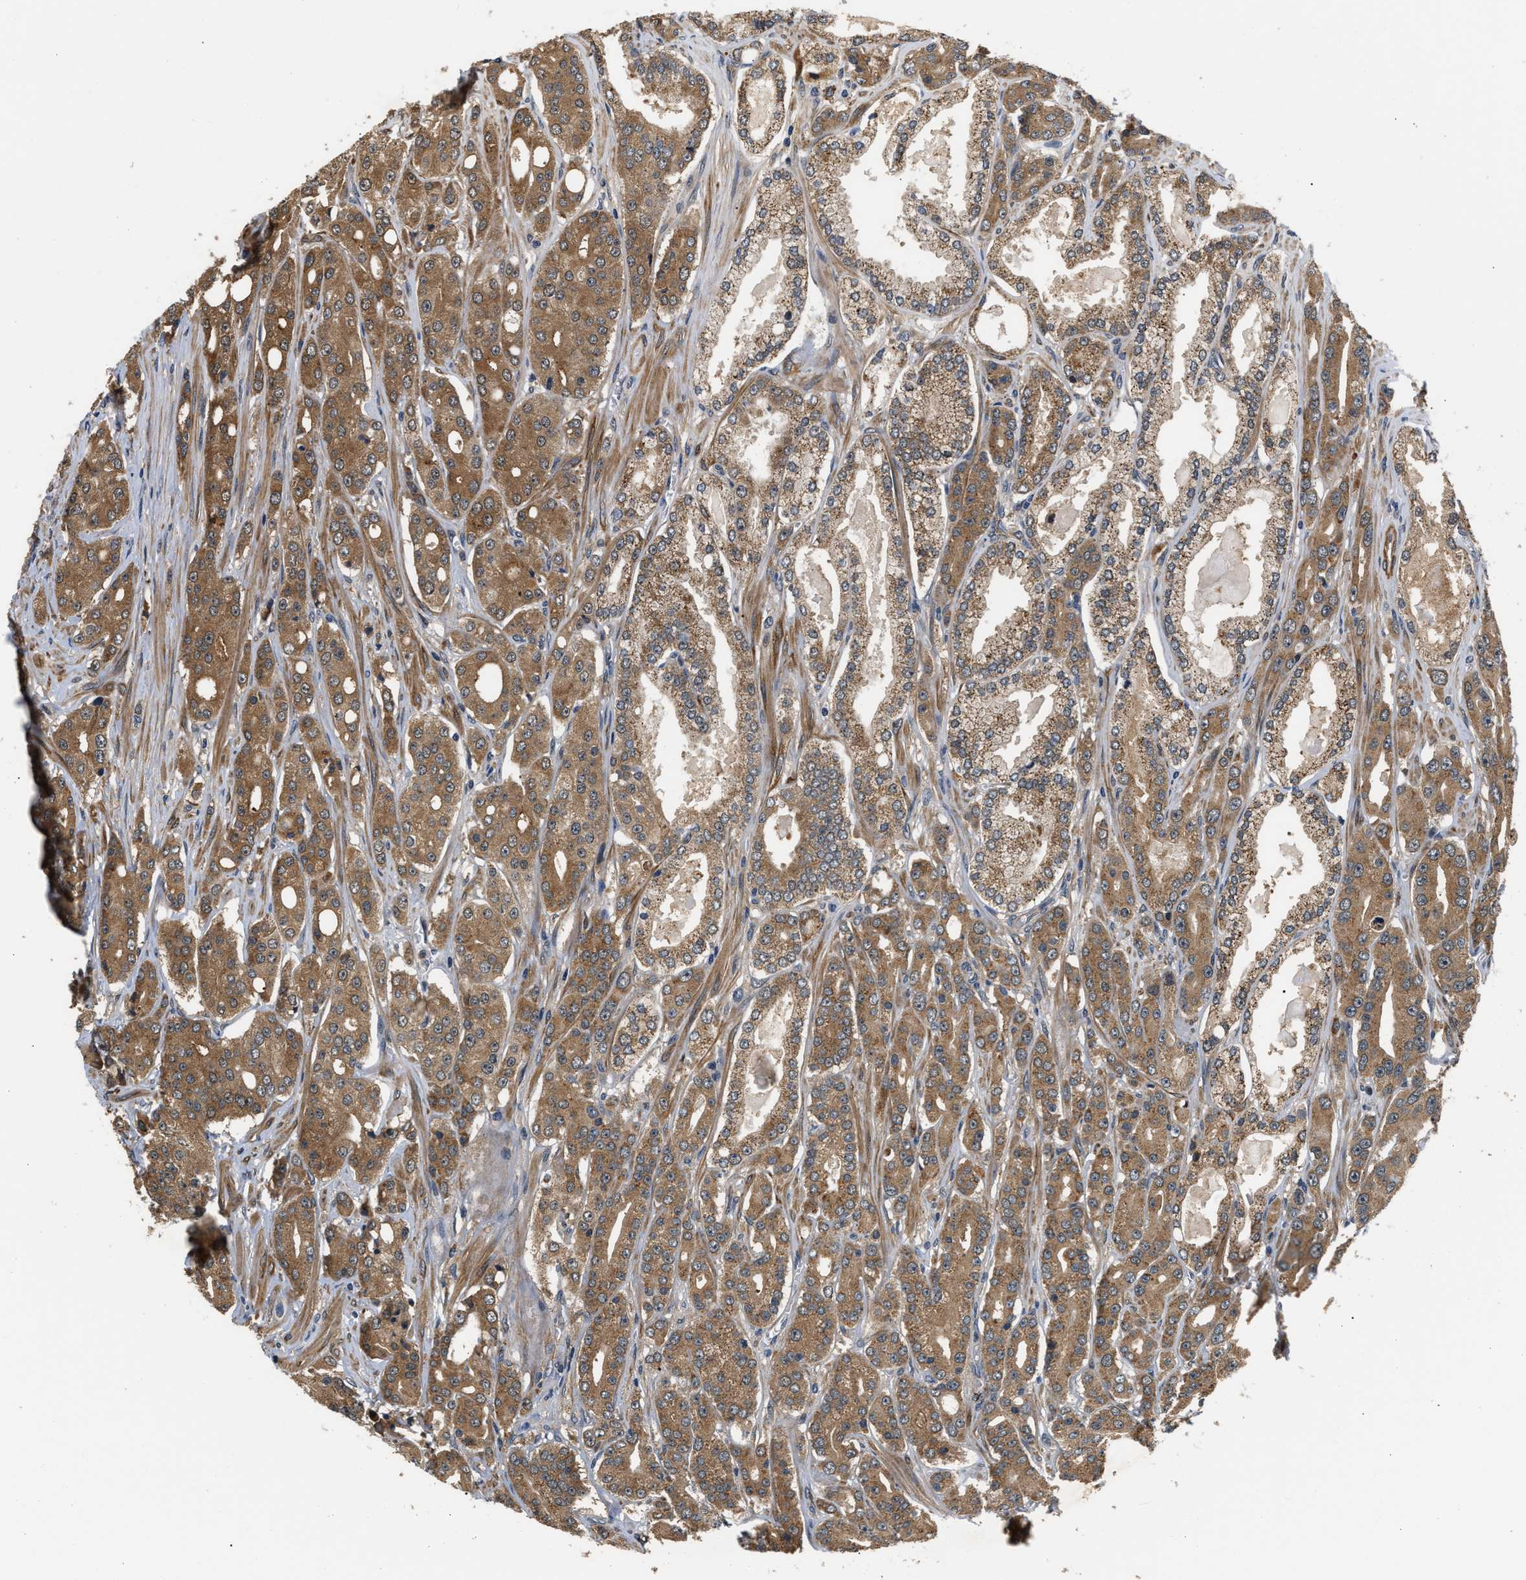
{"staining": {"intensity": "moderate", "quantity": "25%-75%", "location": "cytoplasmic/membranous"}, "tissue": "prostate cancer", "cell_type": "Tumor cells", "image_type": "cancer", "snomed": [{"axis": "morphology", "description": "Adenocarcinoma, High grade"}, {"axis": "topography", "description": "Prostate"}], "caption": "Prostate cancer (high-grade adenocarcinoma) tissue reveals moderate cytoplasmic/membranous expression in approximately 25%-75% of tumor cells", "gene": "LARP6", "patient": {"sex": "male", "age": 71}}